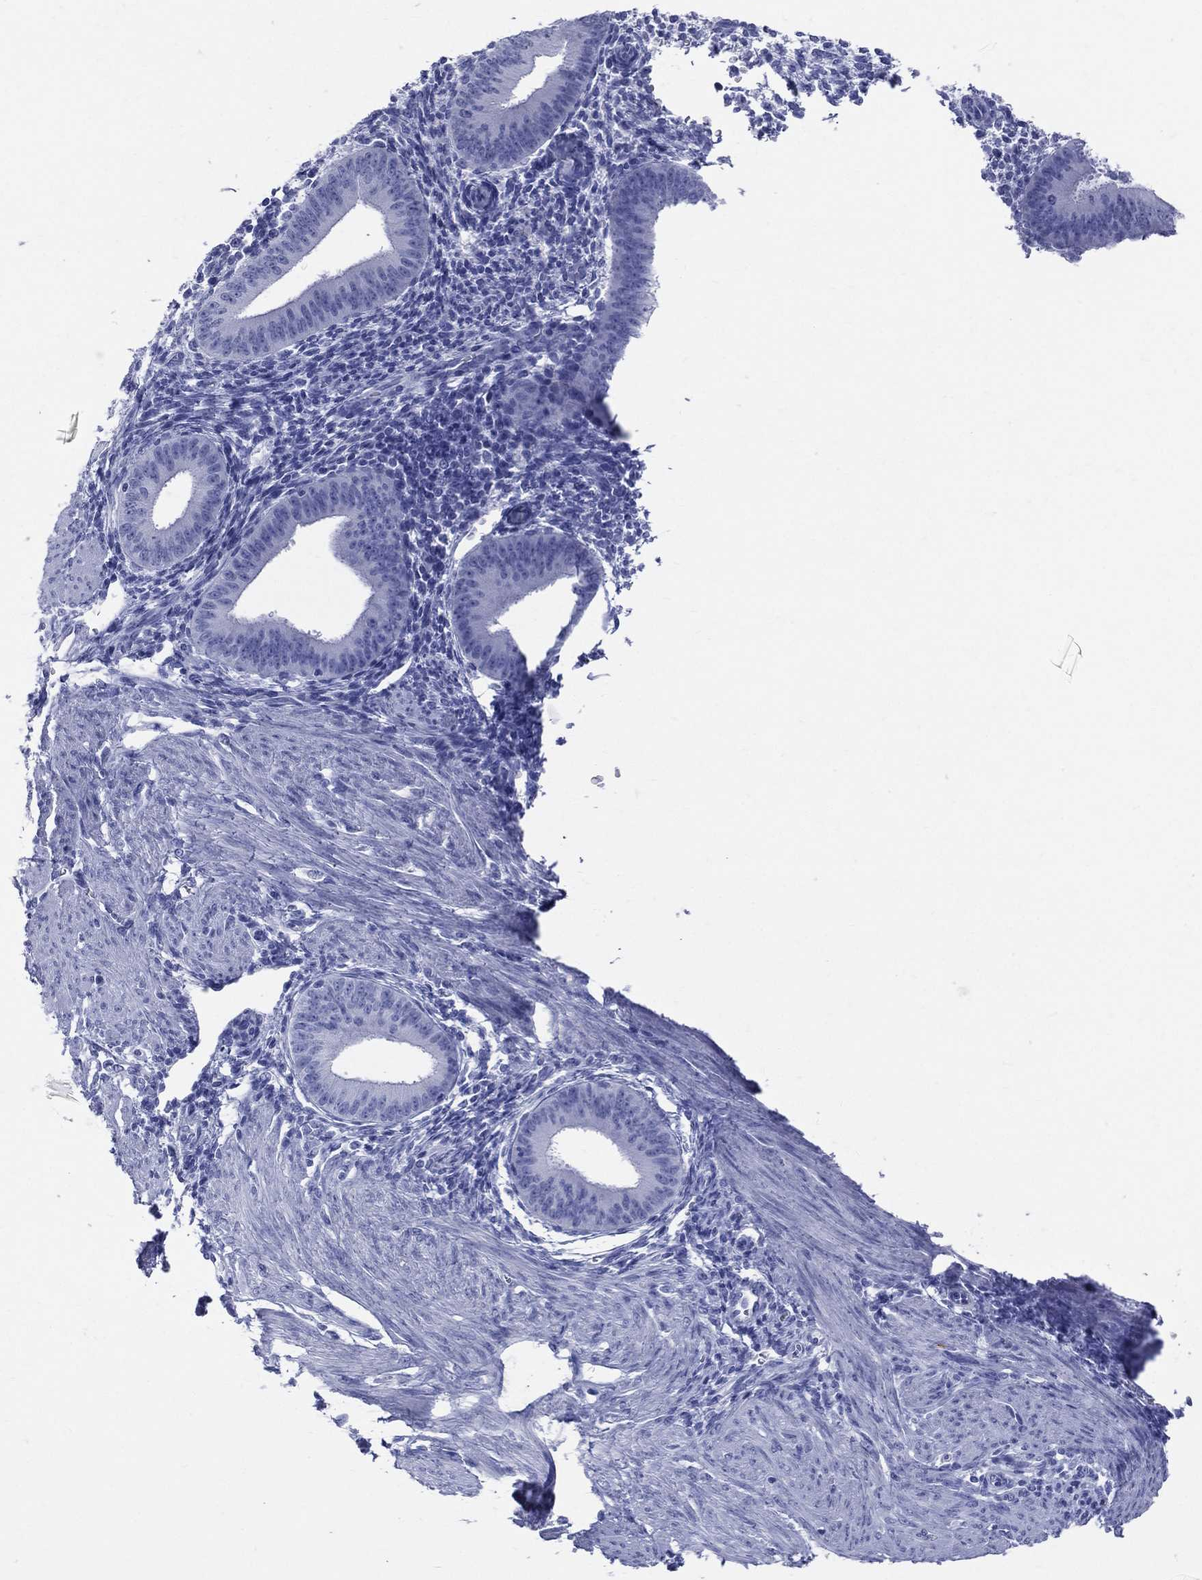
{"staining": {"intensity": "negative", "quantity": "none", "location": "none"}, "tissue": "endometrium", "cell_type": "Cells in endometrial stroma", "image_type": "normal", "snomed": [{"axis": "morphology", "description": "Normal tissue, NOS"}, {"axis": "topography", "description": "Endometrium"}], "caption": "The immunohistochemistry (IHC) micrograph has no significant expression in cells in endometrial stroma of endometrium.", "gene": "SYP", "patient": {"sex": "female", "age": 39}}